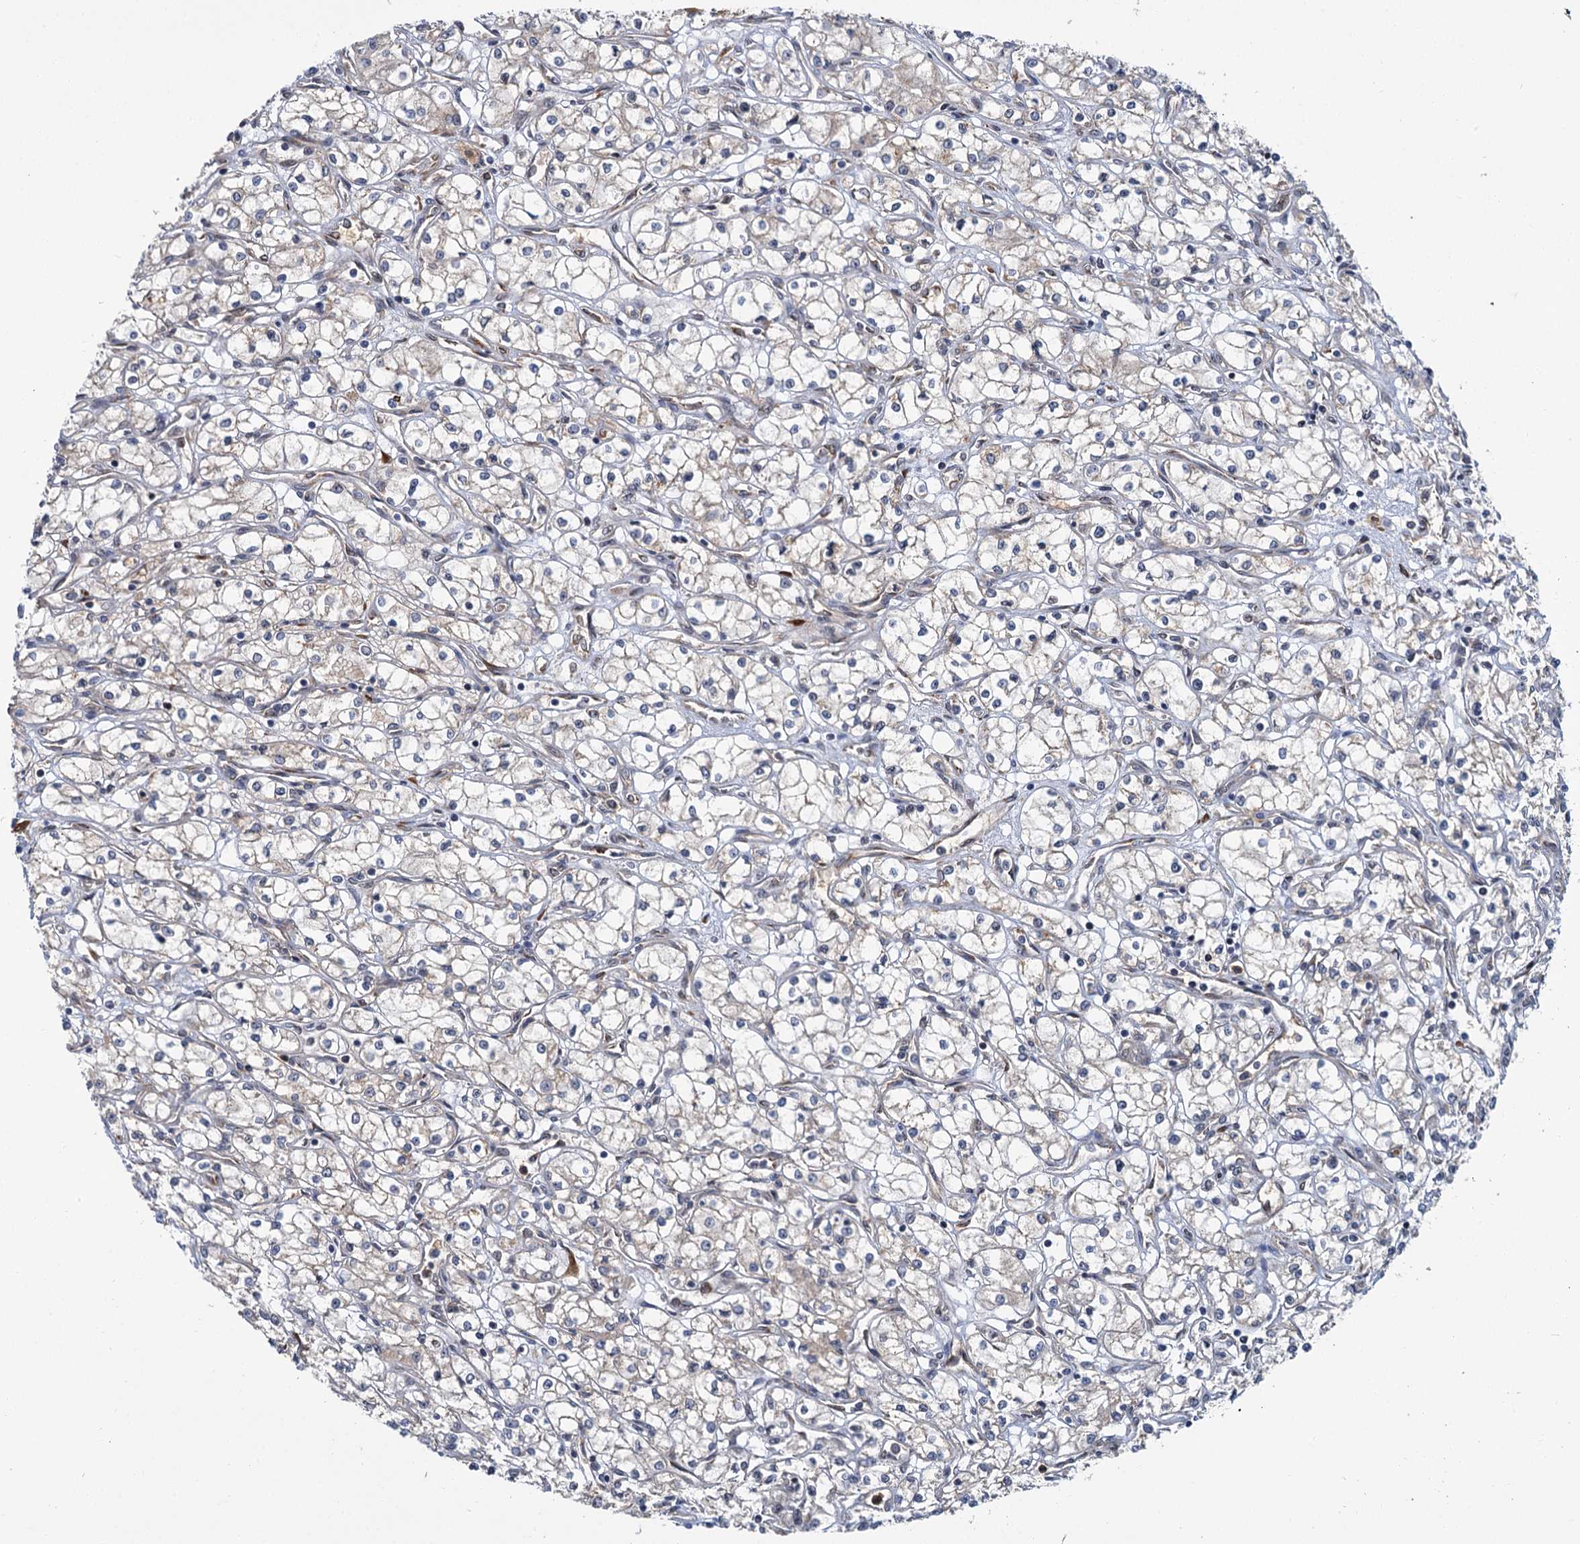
{"staining": {"intensity": "negative", "quantity": "none", "location": "none"}, "tissue": "renal cancer", "cell_type": "Tumor cells", "image_type": "cancer", "snomed": [{"axis": "morphology", "description": "Adenocarcinoma, NOS"}, {"axis": "topography", "description": "Kidney"}], "caption": "This is an immunohistochemistry (IHC) histopathology image of human renal adenocarcinoma. There is no positivity in tumor cells.", "gene": "APBA2", "patient": {"sex": "male", "age": 59}}